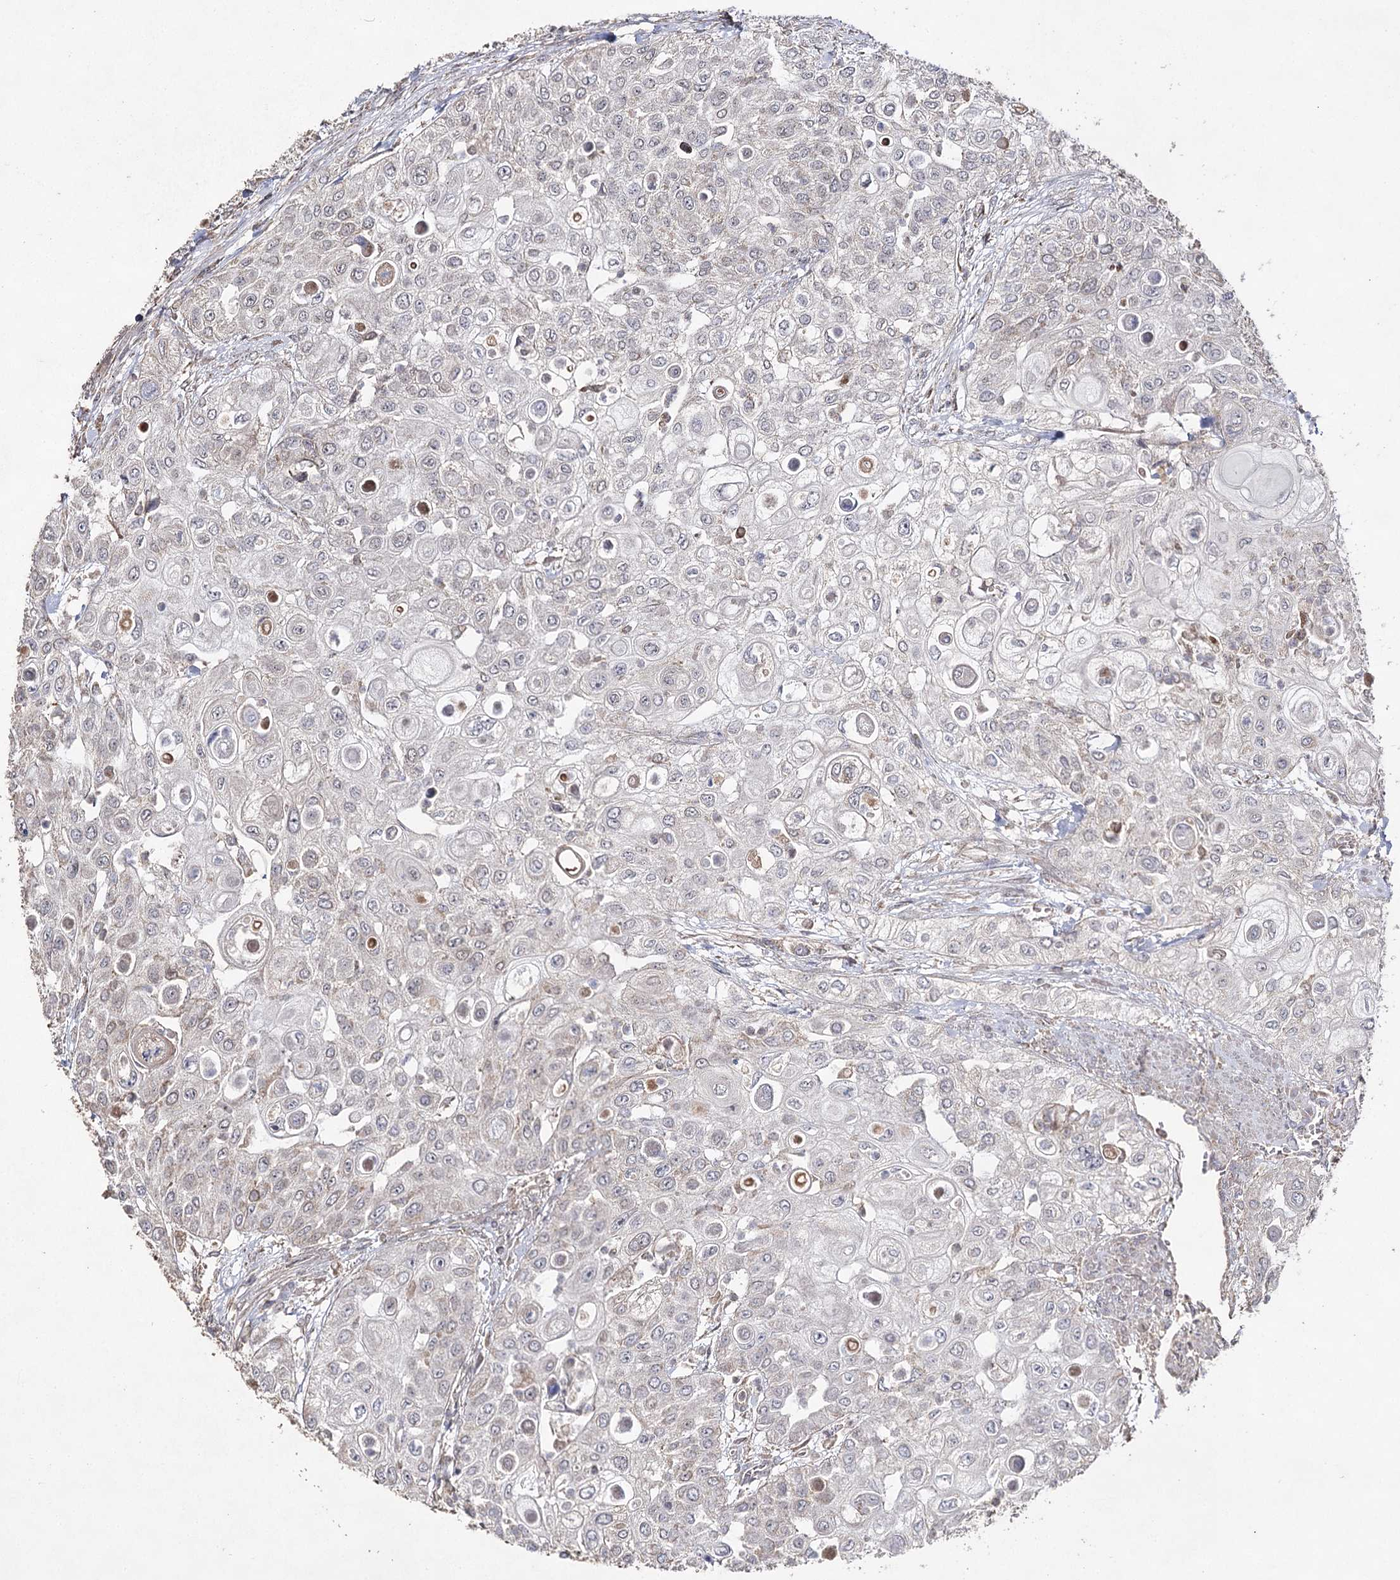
{"staining": {"intensity": "negative", "quantity": "none", "location": "none"}, "tissue": "urothelial cancer", "cell_type": "Tumor cells", "image_type": "cancer", "snomed": [{"axis": "morphology", "description": "Urothelial carcinoma, High grade"}, {"axis": "topography", "description": "Urinary bladder"}], "caption": "Urothelial cancer stained for a protein using IHC demonstrates no positivity tumor cells.", "gene": "ACTR6", "patient": {"sex": "female", "age": 79}}